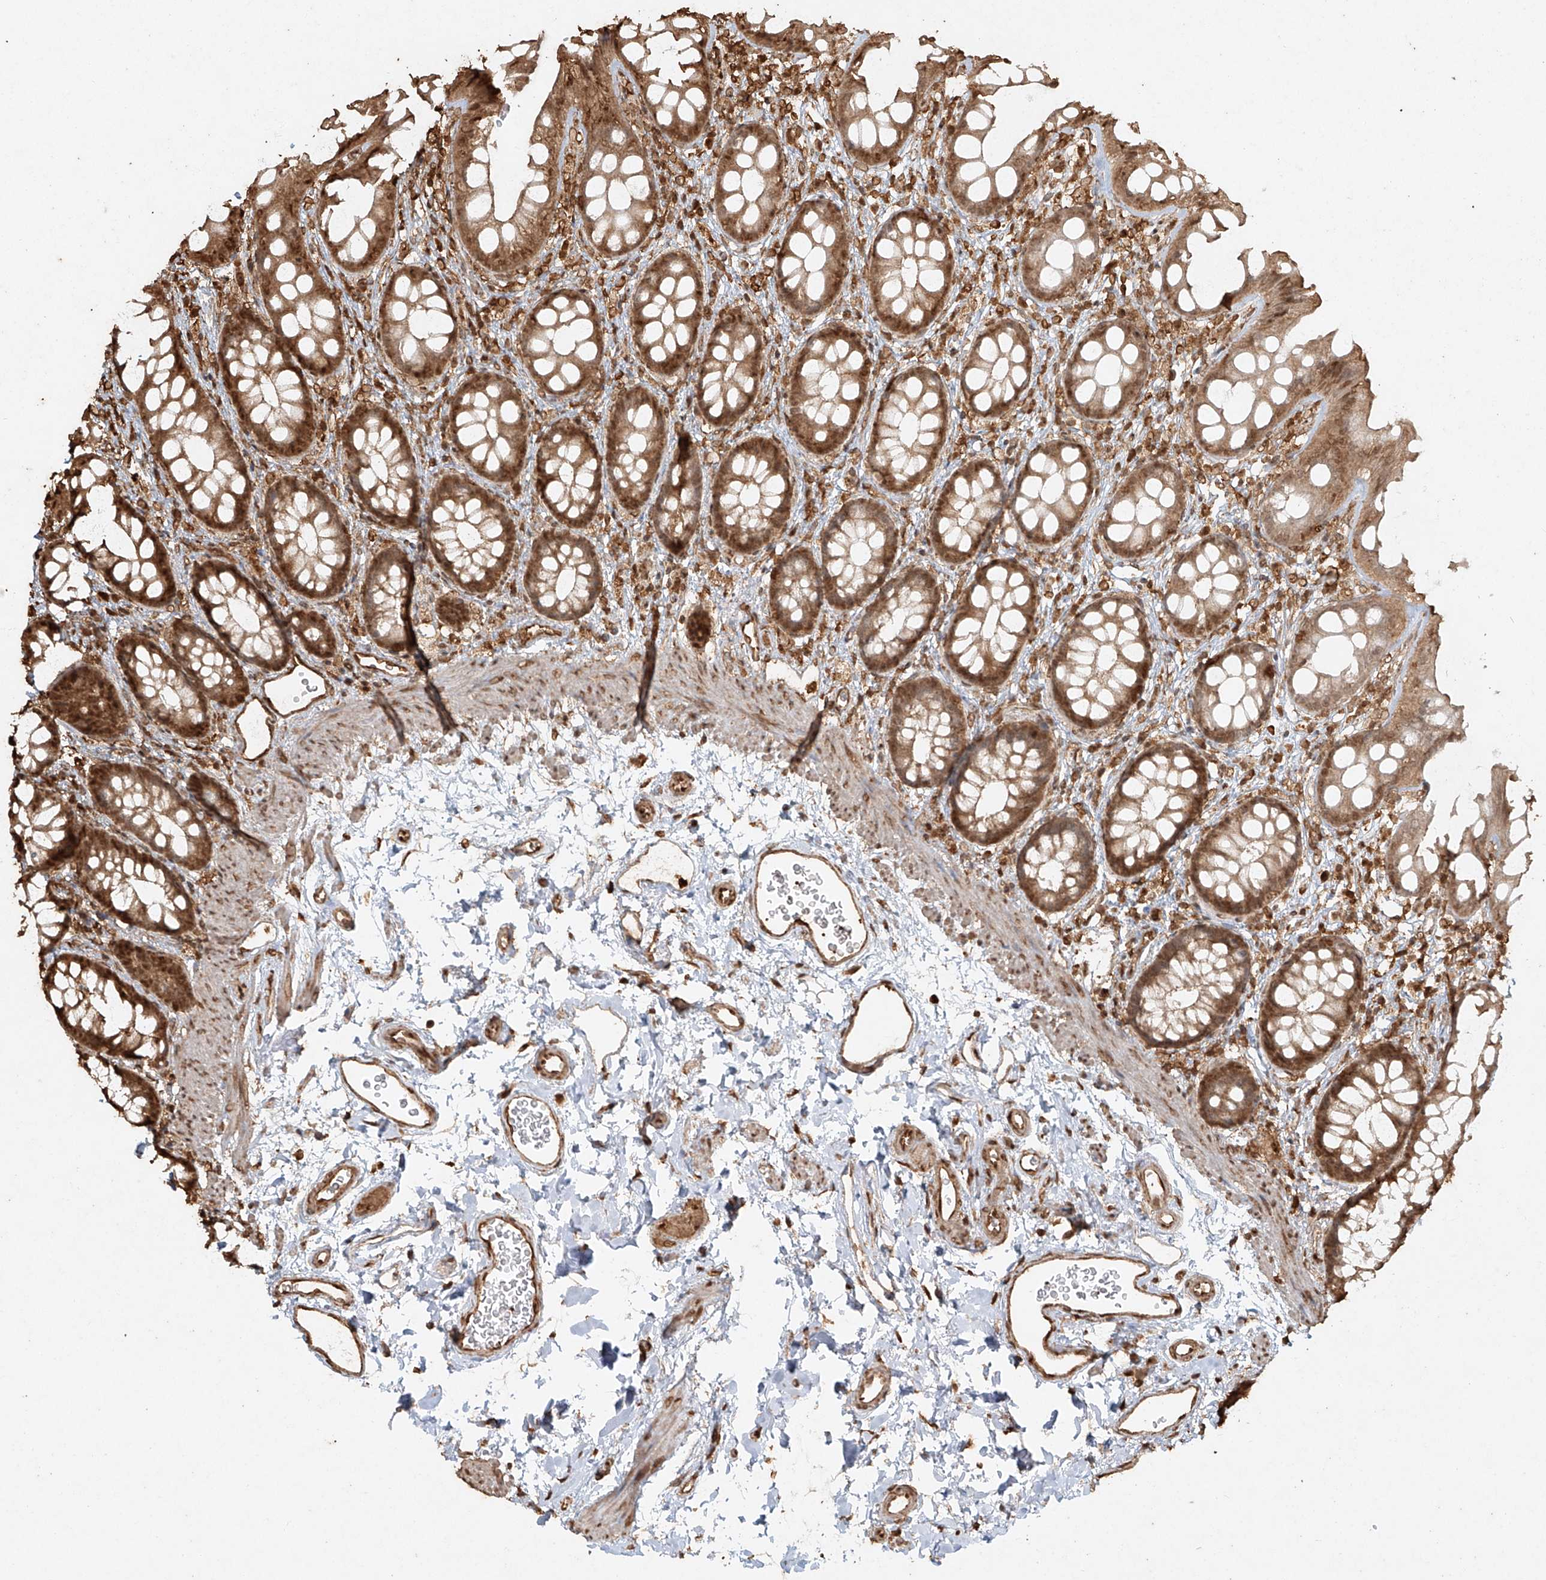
{"staining": {"intensity": "moderate", "quantity": ">75%", "location": "cytoplasmic/membranous,nuclear"}, "tissue": "rectum", "cell_type": "Glandular cells", "image_type": "normal", "snomed": [{"axis": "morphology", "description": "Normal tissue, NOS"}, {"axis": "topography", "description": "Rectum"}], "caption": "Benign rectum displays moderate cytoplasmic/membranous,nuclear positivity in about >75% of glandular cells, visualized by immunohistochemistry. The staining is performed using DAB (3,3'-diaminobenzidine) brown chromogen to label protein expression. The nuclei are counter-stained blue using hematoxylin.", "gene": "TIGAR", "patient": {"sex": "female", "age": 65}}